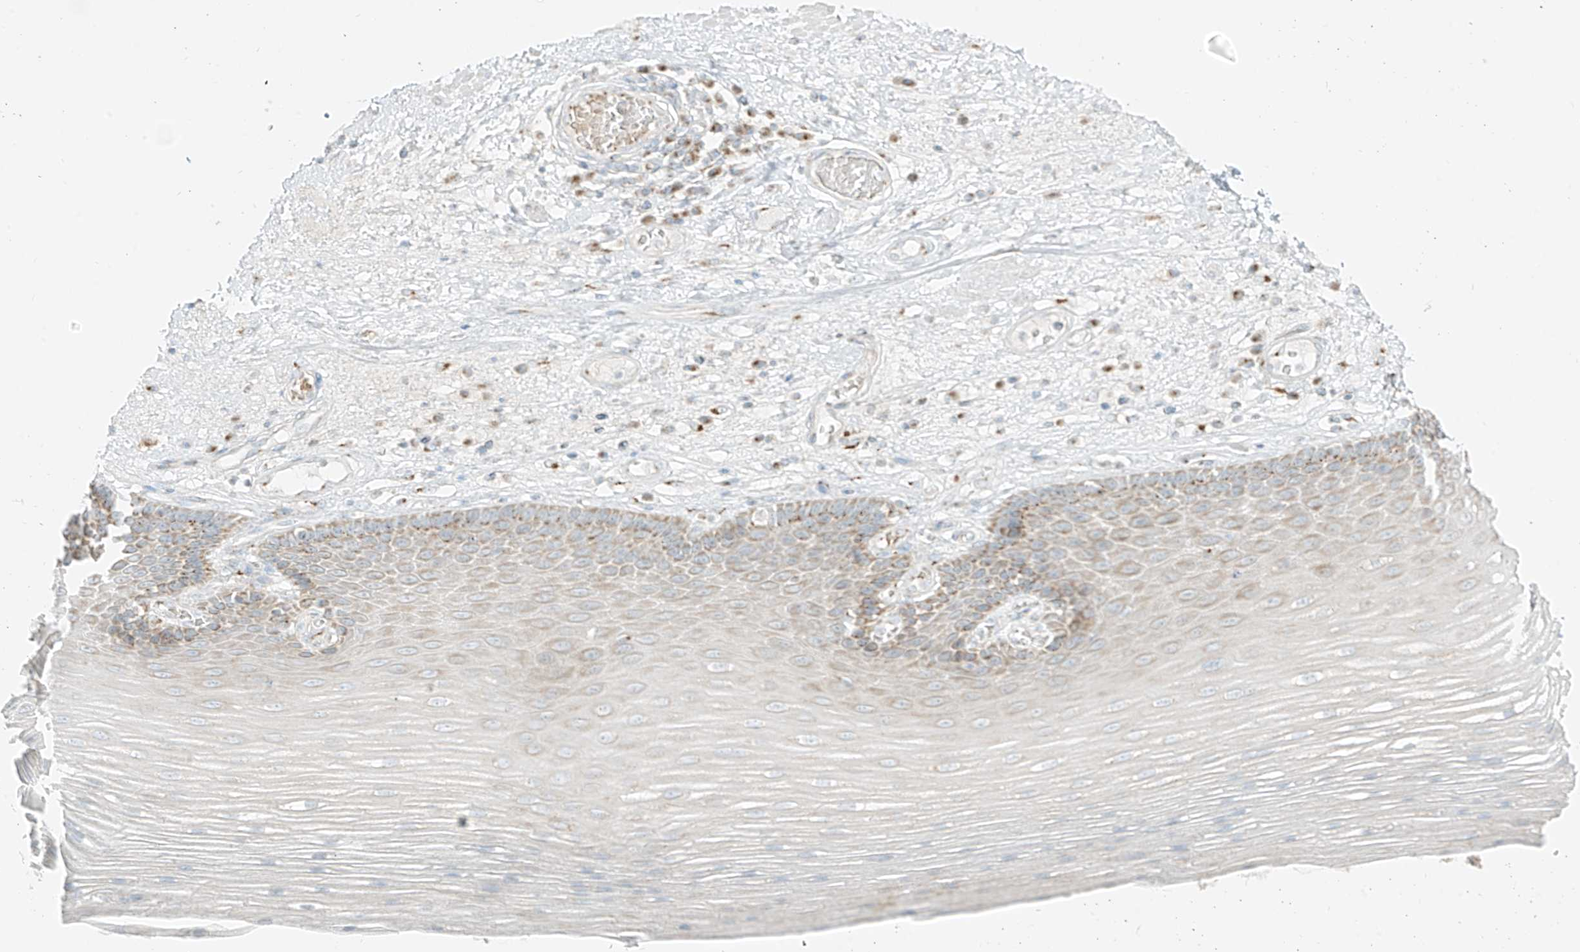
{"staining": {"intensity": "moderate", "quantity": "25%-75%", "location": "cytoplasmic/membranous"}, "tissue": "esophagus", "cell_type": "Squamous epithelial cells", "image_type": "normal", "snomed": [{"axis": "morphology", "description": "Normal tissue, NOS"}, {"axis": "topography", "description": "Esophagus"}], "caption": "IHC staining of normal esophagus, which demonstrates medium levels of moderate cytoplasmic/membranous expression in approximately 25%-75% of squamous epithelial cells indicating moderate cytoplasmic/membranous protein positivity. The staining was performed using DAB (brown) for protein detection and nuclei were counterstained in hematoxylin (blue).", "gene": "TMEM87B", "patient": {"sex": "male", "age": 62}}